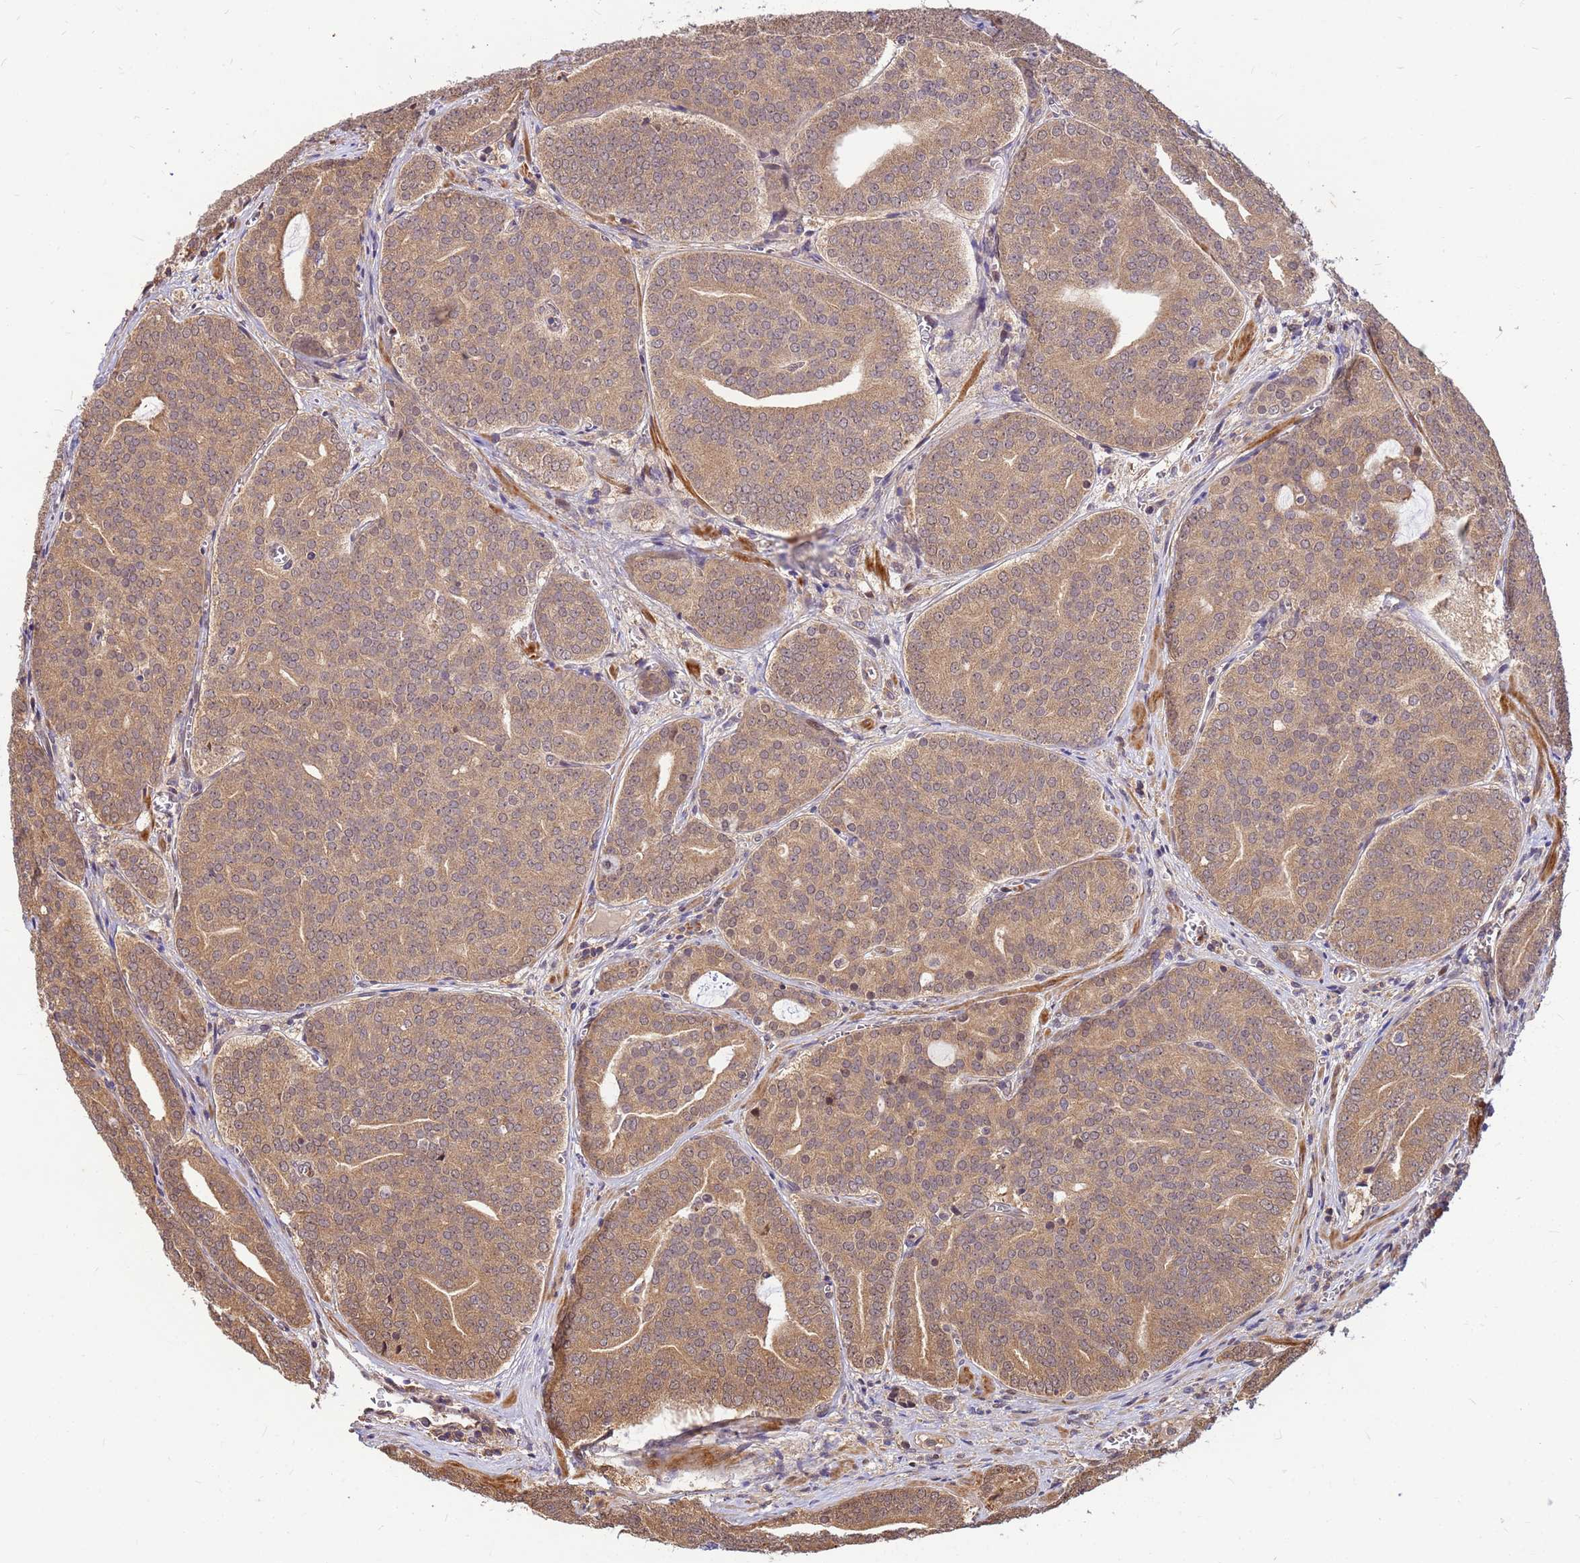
{"staining": {"intensity": "moderate", "quantity": ">75%", "location": "cytoplasmic/membranous"}, "tissue": "prostate cancer", "cell_type": "Tumor cells", "image_type": "cancer", "snomed": [{"axis": "morphology", "description": "Adenocarcinoma, High grade"}, {"axis": "topography", "description": "Prostate"}], "caption": "Adenocarcinoma (high-grade) (prostate) stained with a protein marker reveals moderate staining in tumor cells.", "gene": "DUS4L", "patient": {"sex": "male", "age": 55}}